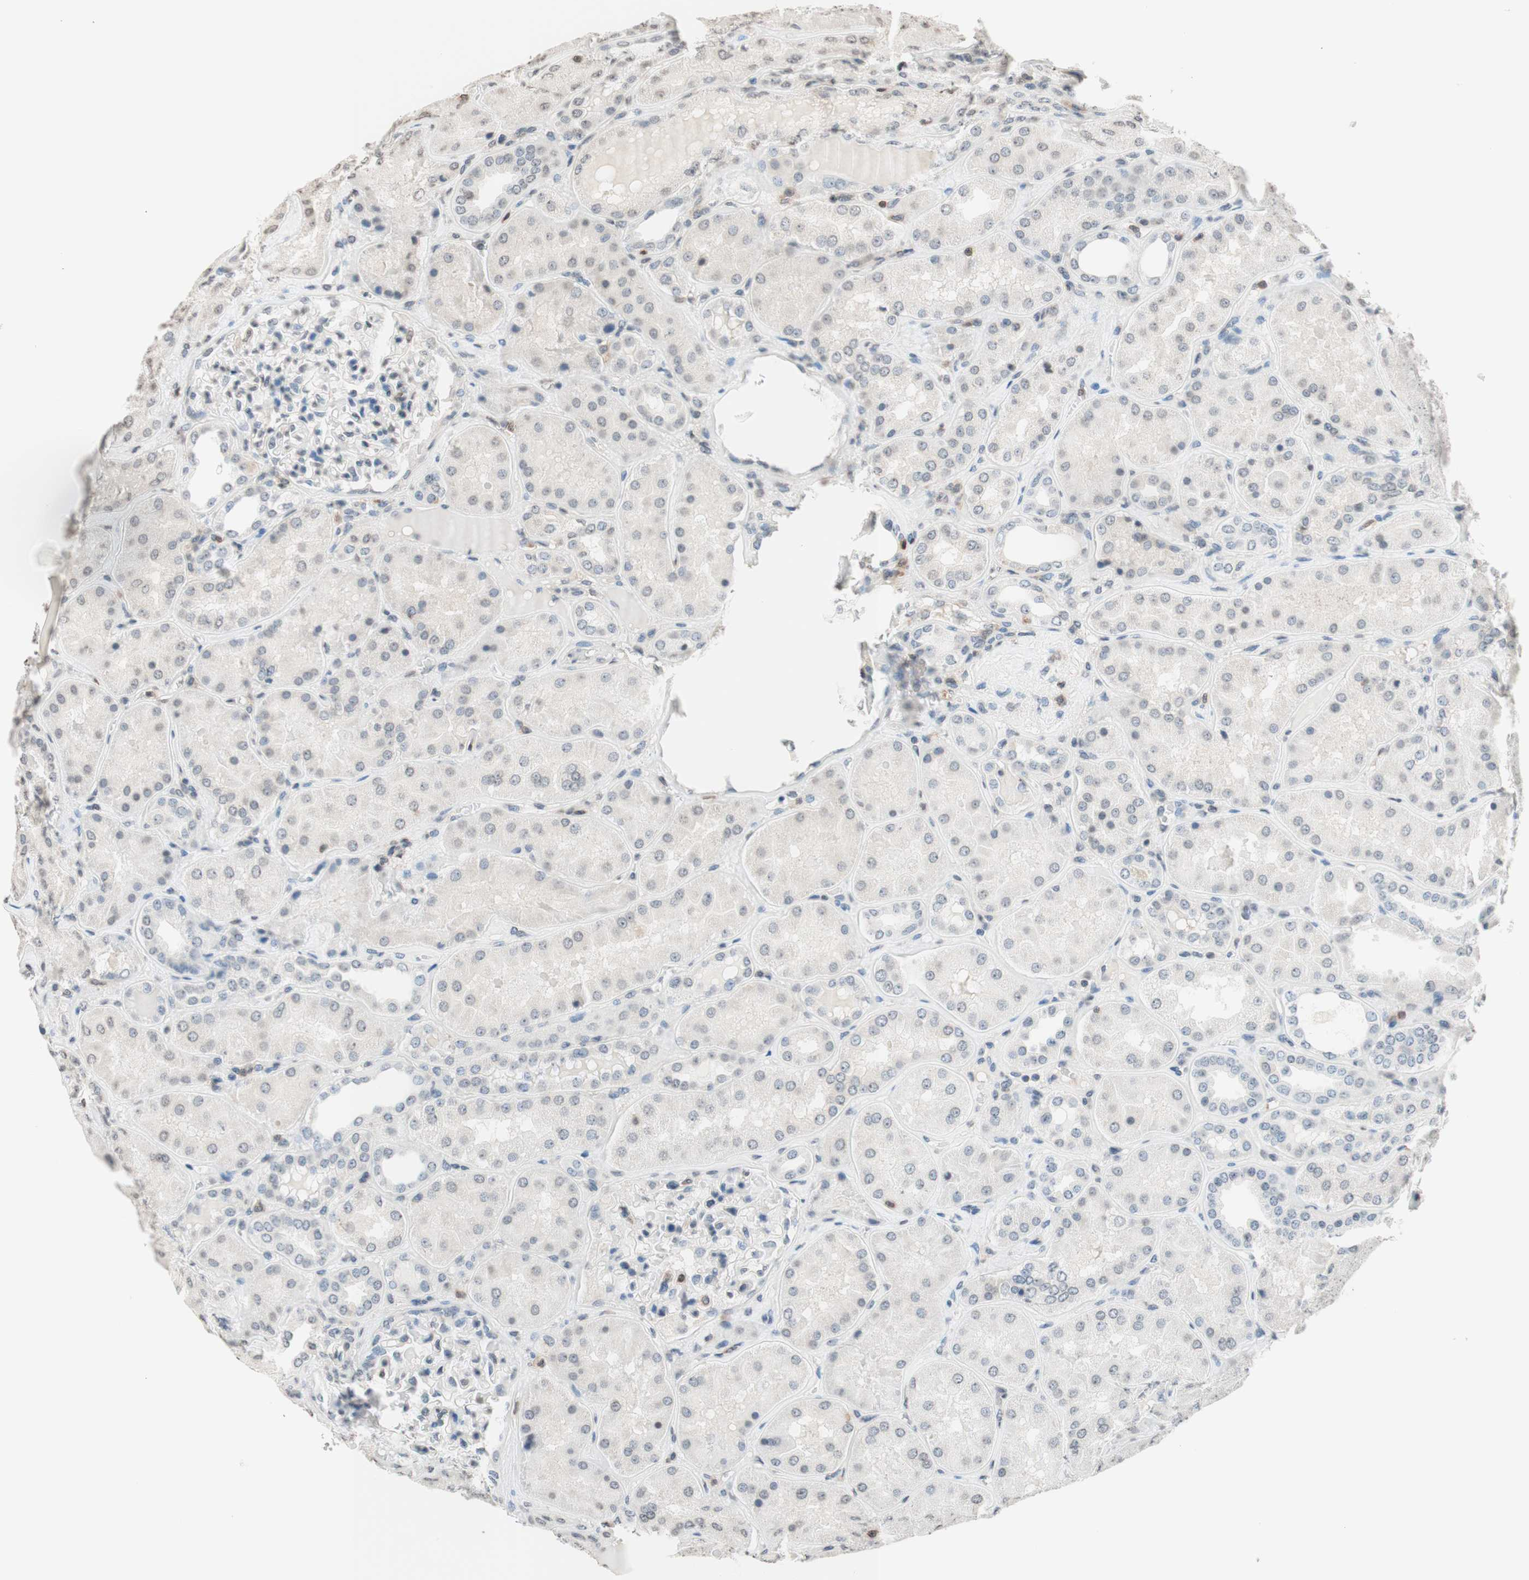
{"staining": {"intensity": "weak", "quantity": "<25%", "location": "nuclear"}, "tissue": "kidney", "cell_type": "Cells in glomeruli", "image_type": "normal", "snomed": [{"axis": "morphology", "description": "Normal tissue, NOS"}, {"axis": "topography", "description": "Kidney"}], "caption": "A histopathology image of kidney stained for a protein shows no brown staining in cells in glomeruli. (DAB (3,3'-diaminobenzidine) immunohistochemistry (IHC), high magnification).", "gene": "WIPF1", "patient": {"sex": "female", "age": 56}}